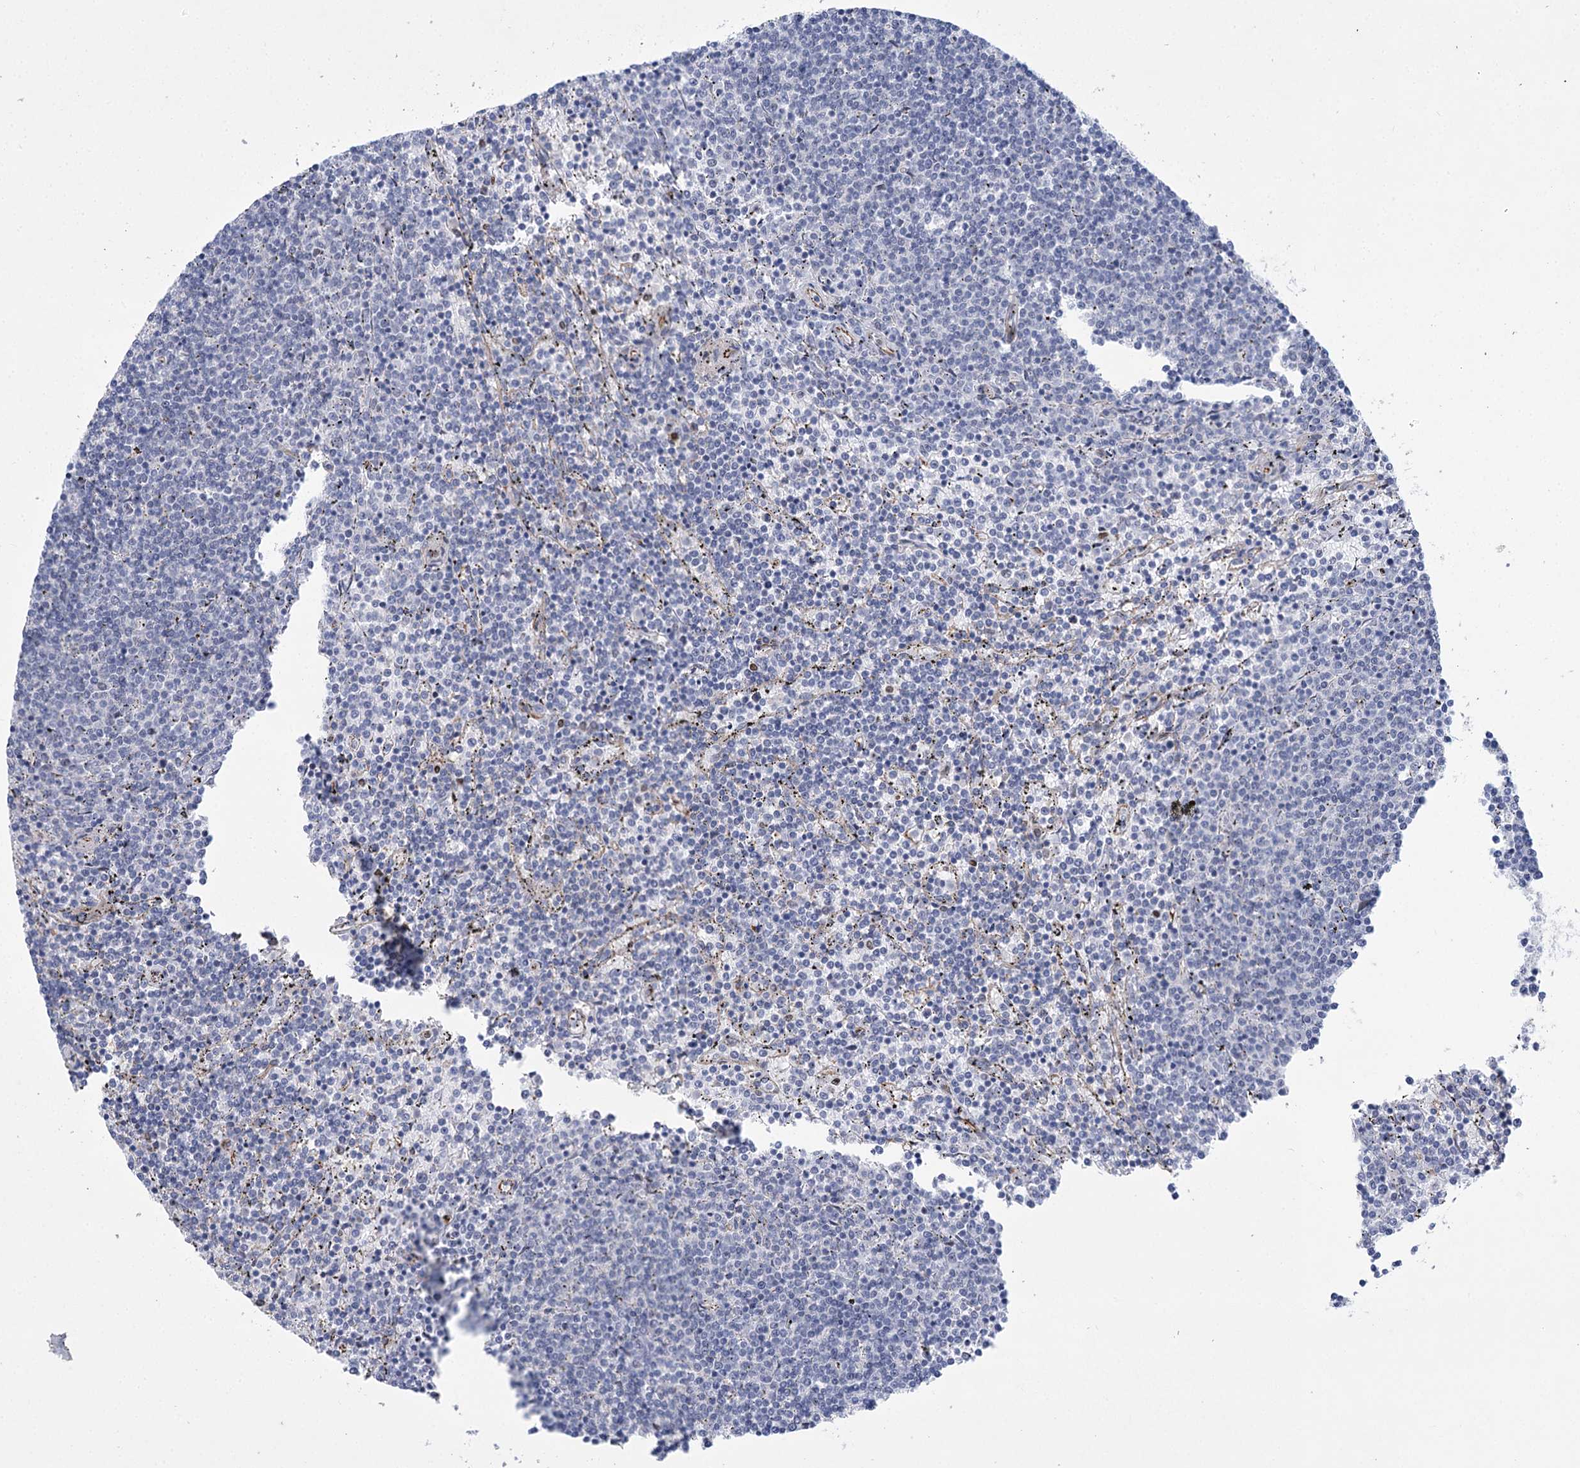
{"staining": {"intensity": "negative", "quantity": "none", "location": "none"}, "tissue": "lymphoma", "cell_type": "Tumor cells", "image_type": "cancer", "snomed": [{"axis": "morphology", "description": "Malignant lymphoma, non-Hodgkin's type, Low grade"}, {"axis": "topography", "description": "Spleen"}], "caption": "The immunohistochemistry (IHC) micrograph has no significant positivity in tumor cells of lymphoma tissue.", "gene": "THAP6", "patient": {"sex": "female", "age": 50}}